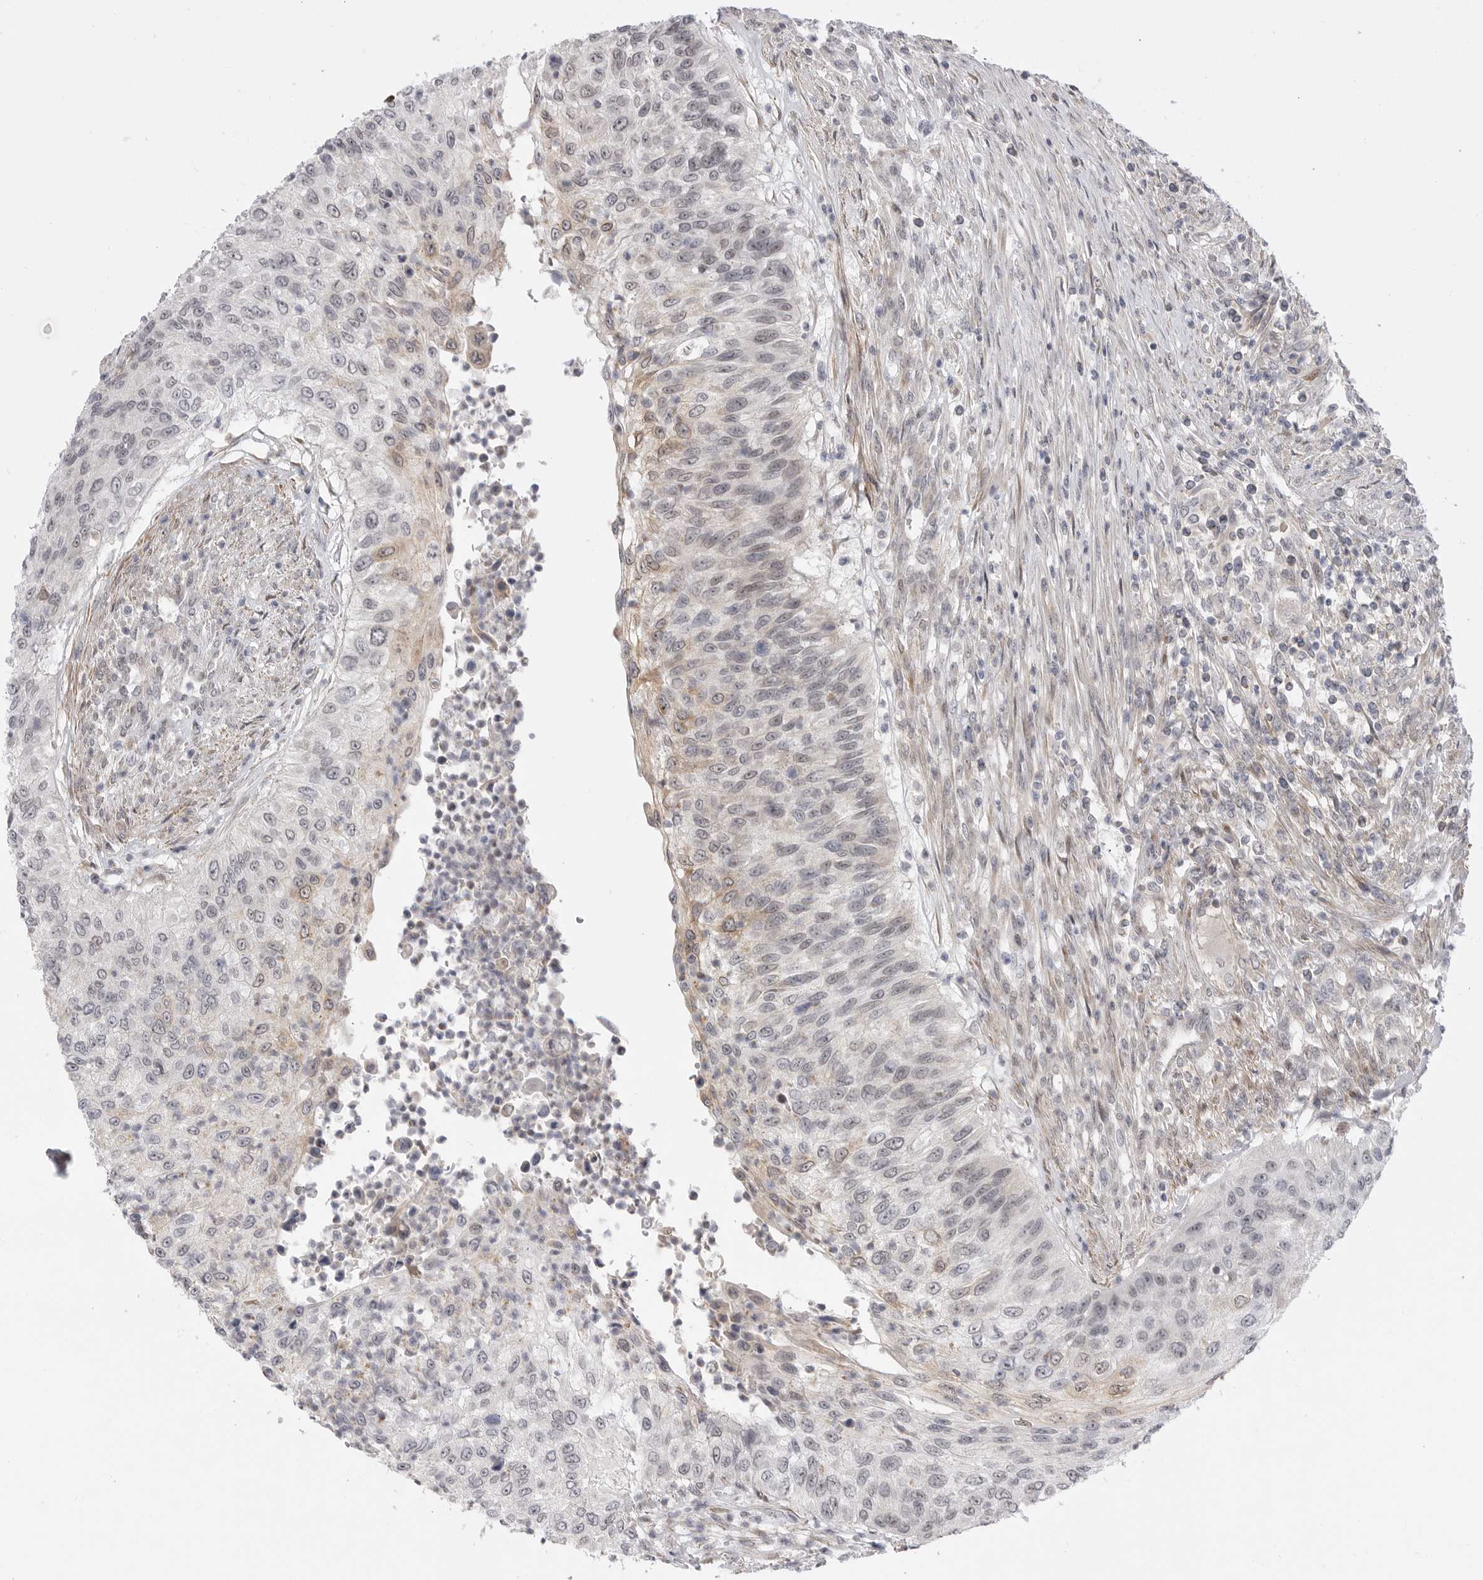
{"staining": {"intensity": "moderate", "quantity": "<25%", "location": "cytoplasmic/membranous"}, "tissue": "urothelial cancer", "cell_type": "Tumor cells", "image_type": "cancer", "snomed": [{"axis": "morphology", "description": "Urothelial carcinoma, High grade"}, {"axis": "topography", "description": "Urinary bladder"}], "caption": "Immunohistochemical staining of human urothelial cancer shows low levels of moderate cytoplasmic/membranous protein expression in about <25% of tumor cells. (DAB (3,3'-diaminobenzidine) IHC with brightfield microscopy, high magnification).", "gene": "GGT6", "patient": {"sex": "female", "age": 60}}